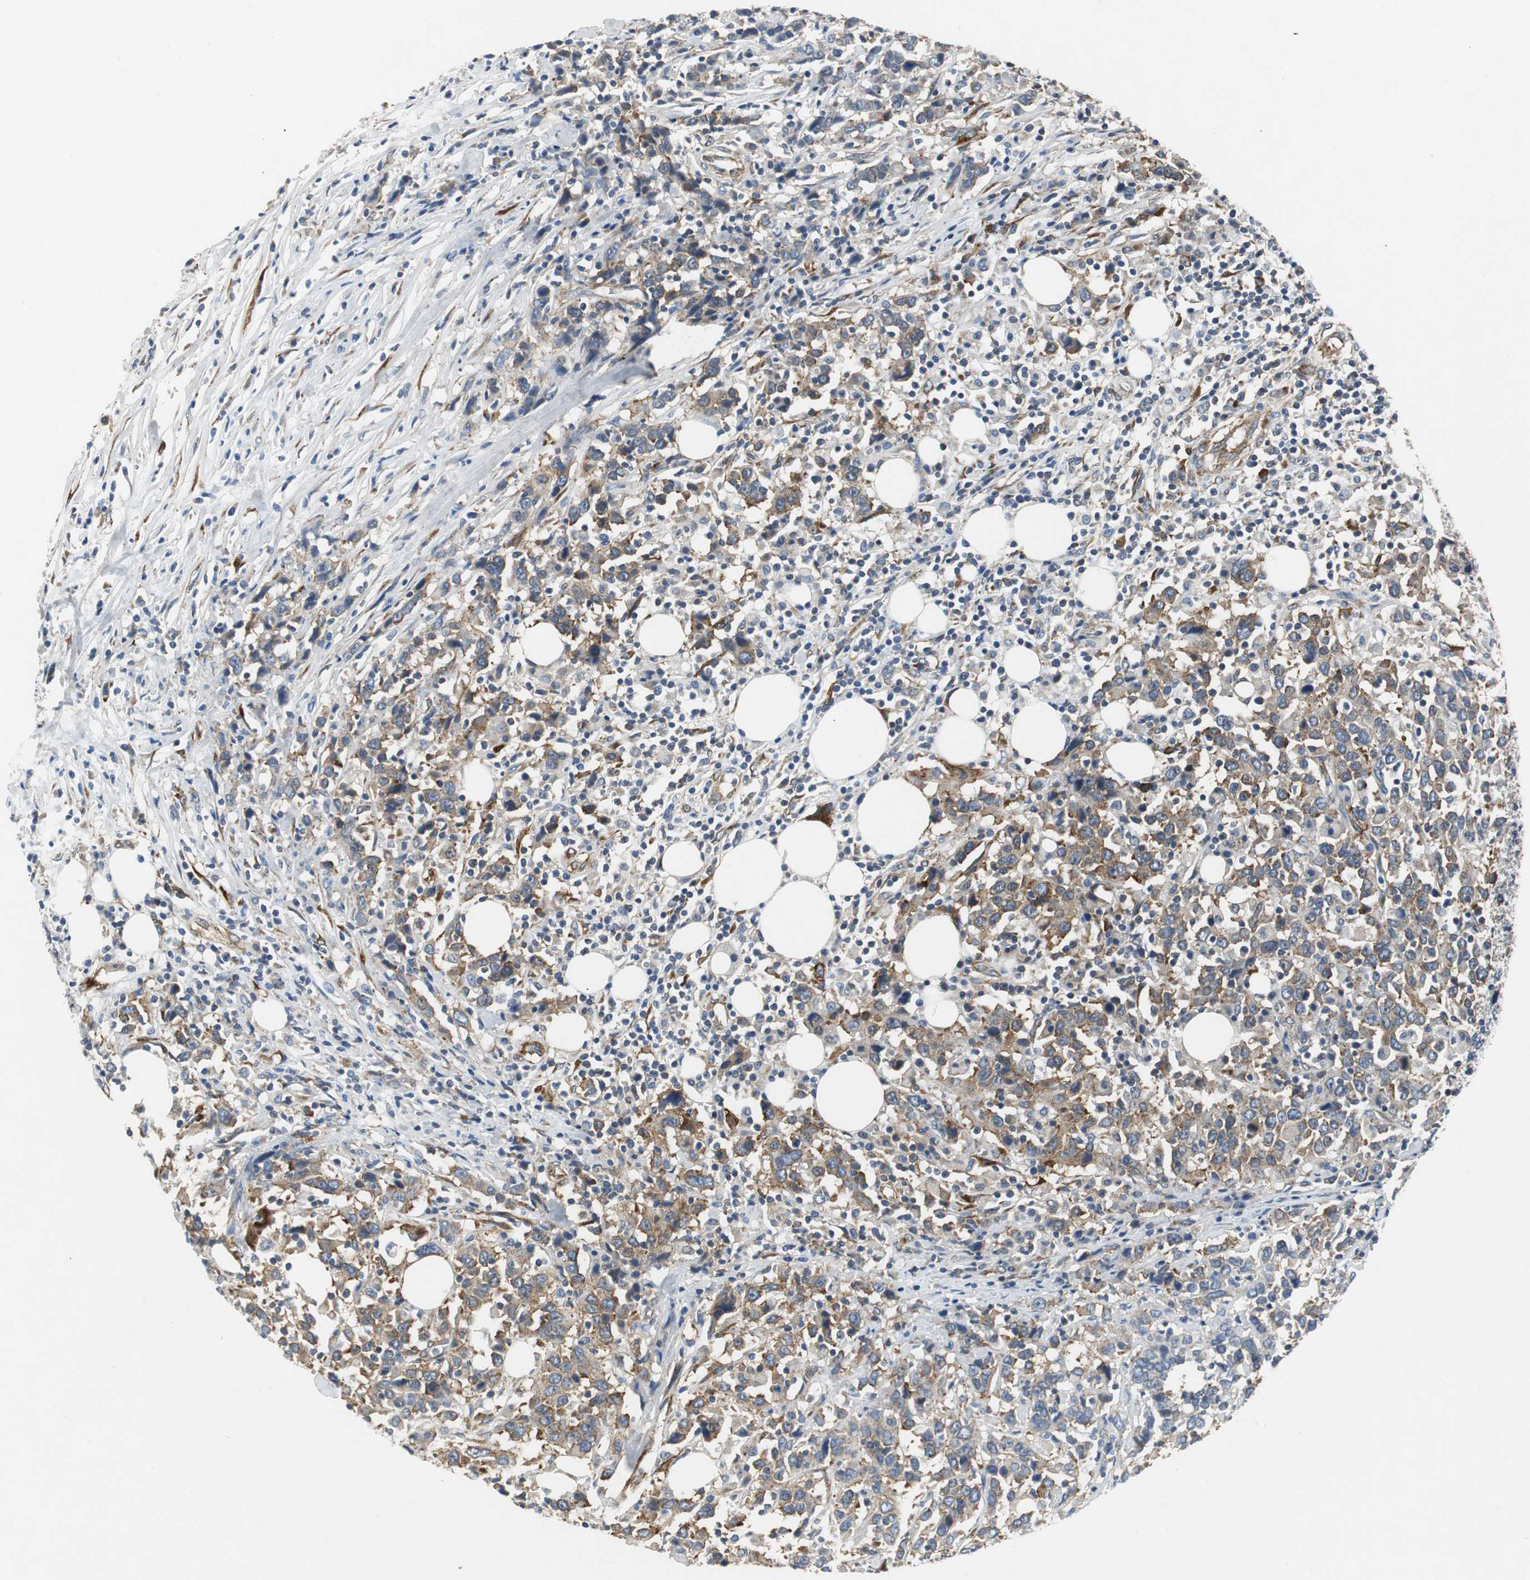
{"staining": {"intensity": "moderate", "quantity": ">75%", "location": "cytoplasmic/membranous"}, "tissue": "urothelial cancer", "cell_type": "Tumor cells", "image_type": "cancer", "snomed": [{"axis": "morphology", "description": "Urothelial carcinoma, High grade"}, {"axis": "topography", "description": "Urinary bladder"}], "caption": "DAB immunohistochemical staining of urothelial cancer exhibits moderate cytoplasmic/membranous protein expression in approximately >75% of tumor cells.", "gene": "ISCU", "patient": {"sex": "male", "age": 61}}